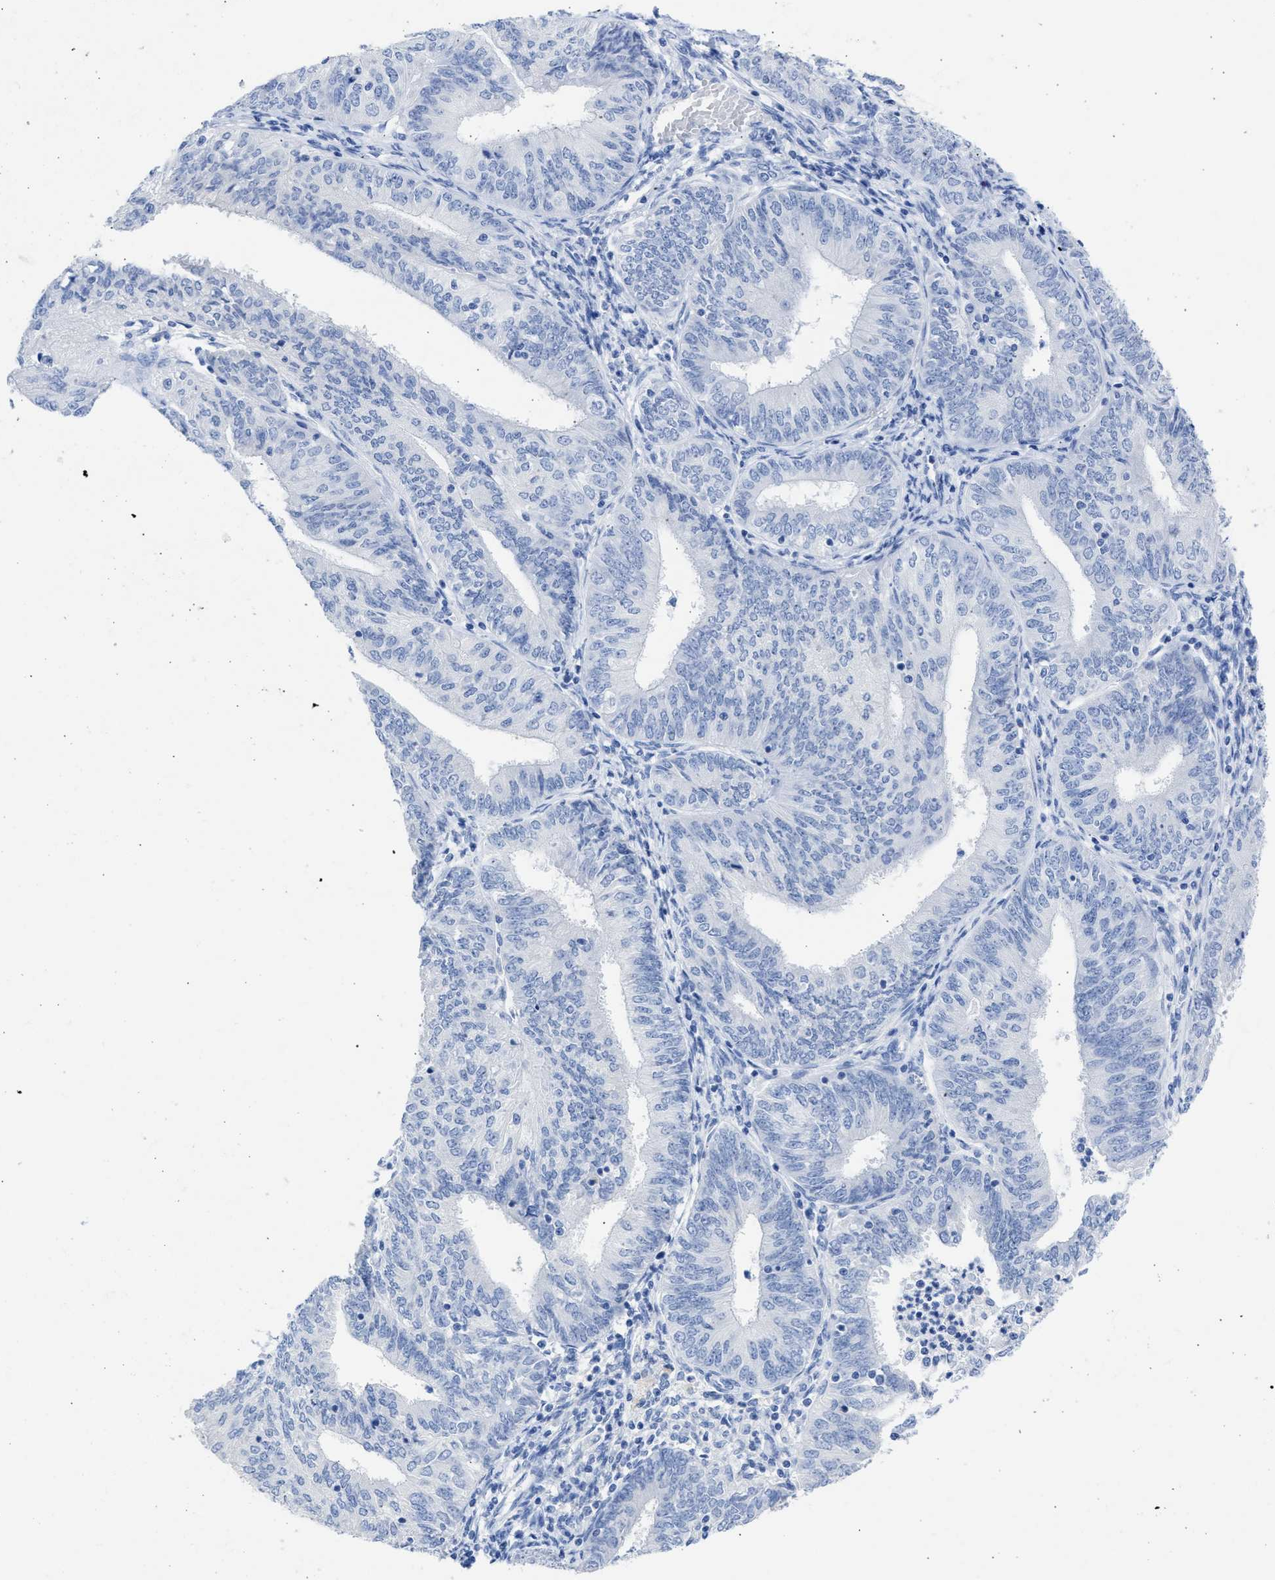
{"staining": {"intensity": "negative", "quantity": "none", "location": "none"}, "tissue": "endometrial cancer", "cell_type": "Tumor cells", "image_type": "cancer", "snomed": [{"axis": "morphology", "description": "Adenocarcinoma, NOS"}, {"axis": "topography", "description": "Endometrium"}], "caption": "Tumor cells show no significant positivity in endometrial cancer (adenocarcinoma).", "gene": "NCAM1", "patient": {"sex": "female", "age": 58}}